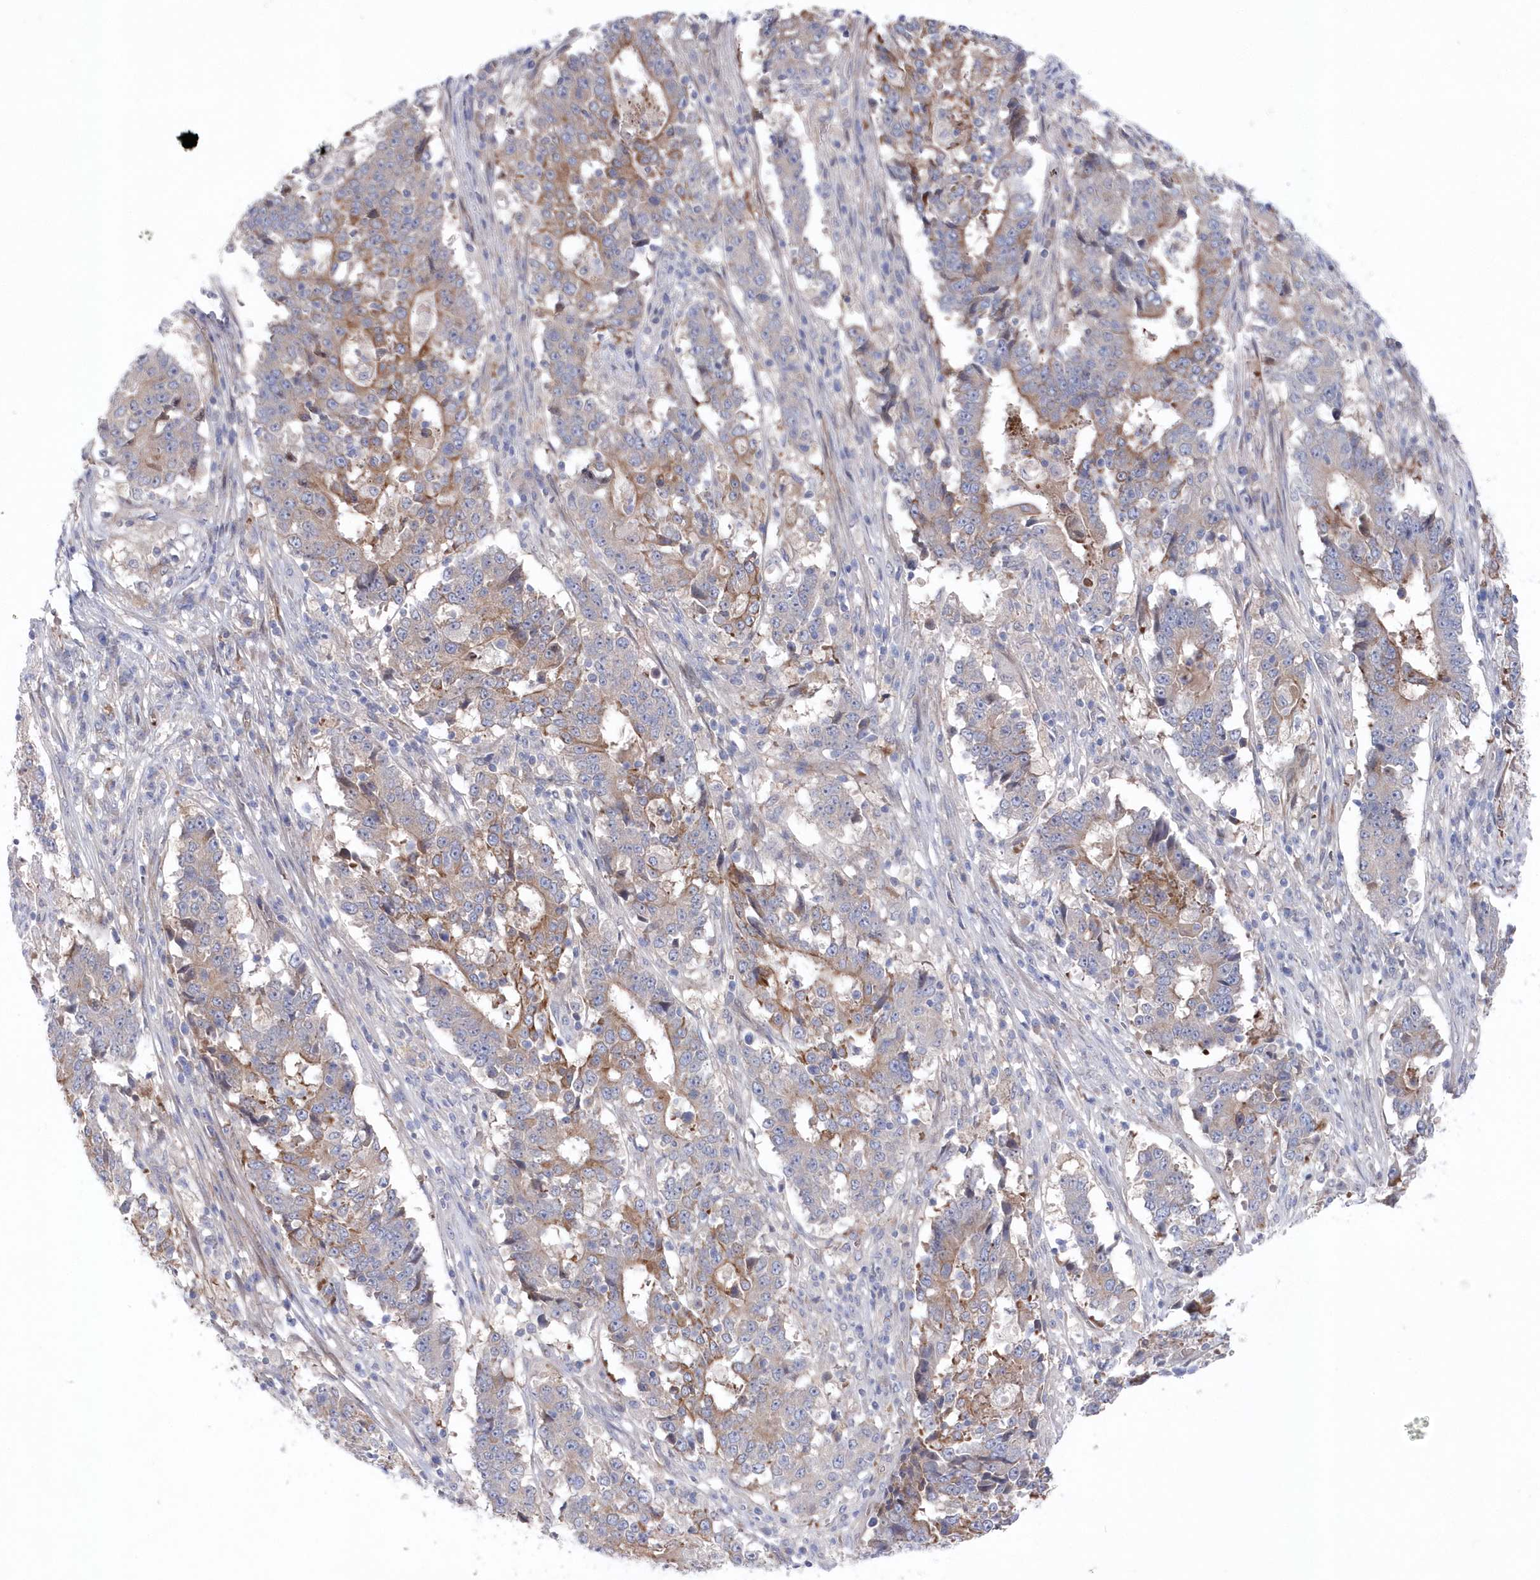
{"staining": {"intensity": "moderate", "quantity": "<25%", "location": "cytoplasmic/membranous"}, "tissue": "stomach cancer", "cell_type": "Tumor cells", "image_type": "cancer", "snomed": [{"axis": "morphology", "description": "Adenocarcinoma, NOS"}, {"axis": "topography", "description": "Stomach"}], "caption": "Stomach adenocarcinoma stained for a protein (brown) demonstrates moderate cytoplasmic/membranous positive positivity in approximately <25% of tumor cells.", "gene": "KIAA1586", "patient": {"sex": "male", "age": 59}}